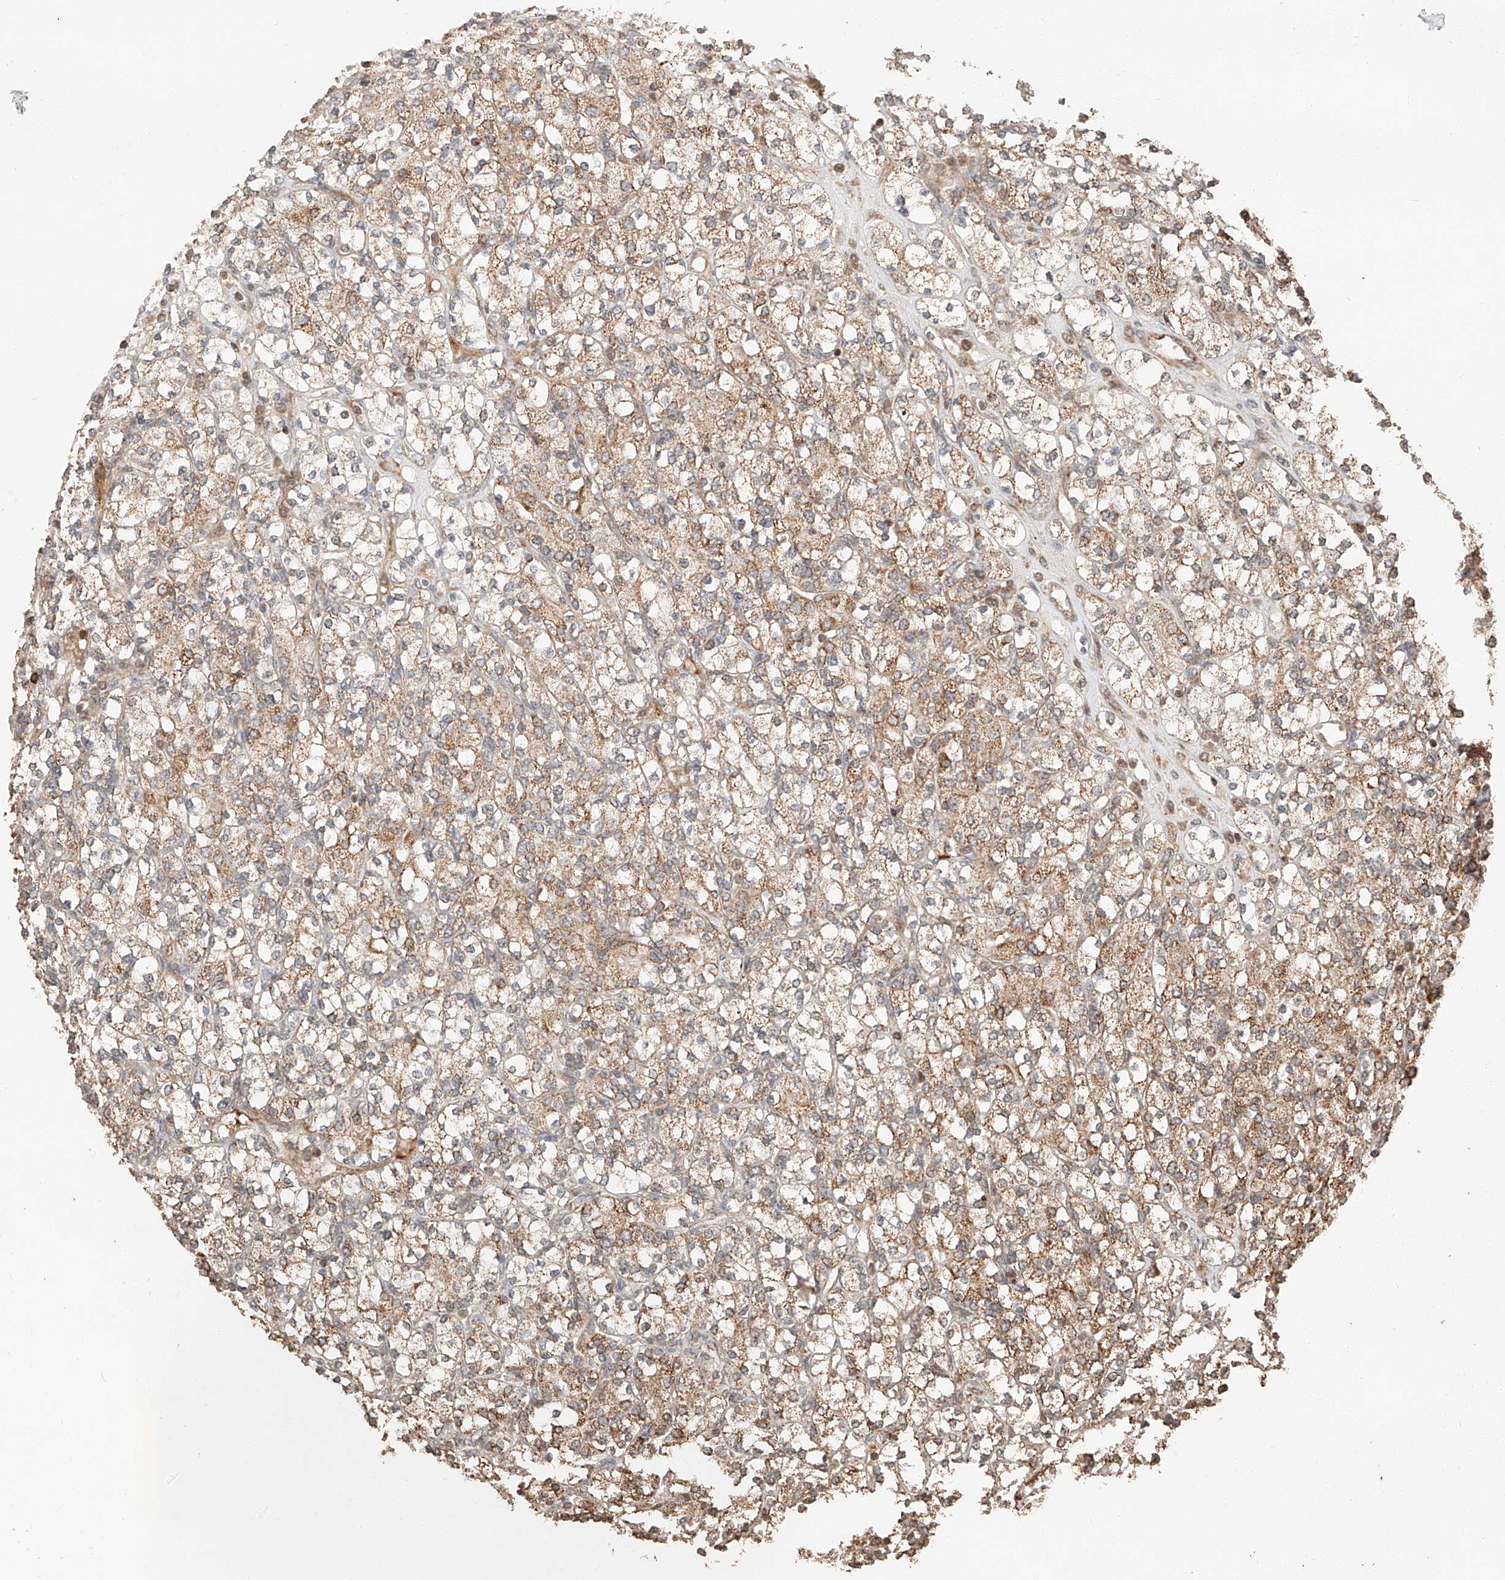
{"staining": {"intensity": "moderate", "quantity": "25%-75%", "location": "cytoplasmic/membranous"}, "tissue": "renal cancer", "cell_type": "Tumor cells", "image_type": "cancer", "snomed": [{"axis": "morphology", "description": "Adenocarcinoma, NOS"}, {"axis": "topography", "description": "Kidney"}], "caption": "Human renal cancer (adenocarcinoma) stained with a brown dye exhibits moderate cytoplasmic/membranous positive staining in approximately 25%-75% of tumor cells.", "gene": "ARHGAP33", "patient": {"sex": "male", "age": 77}}